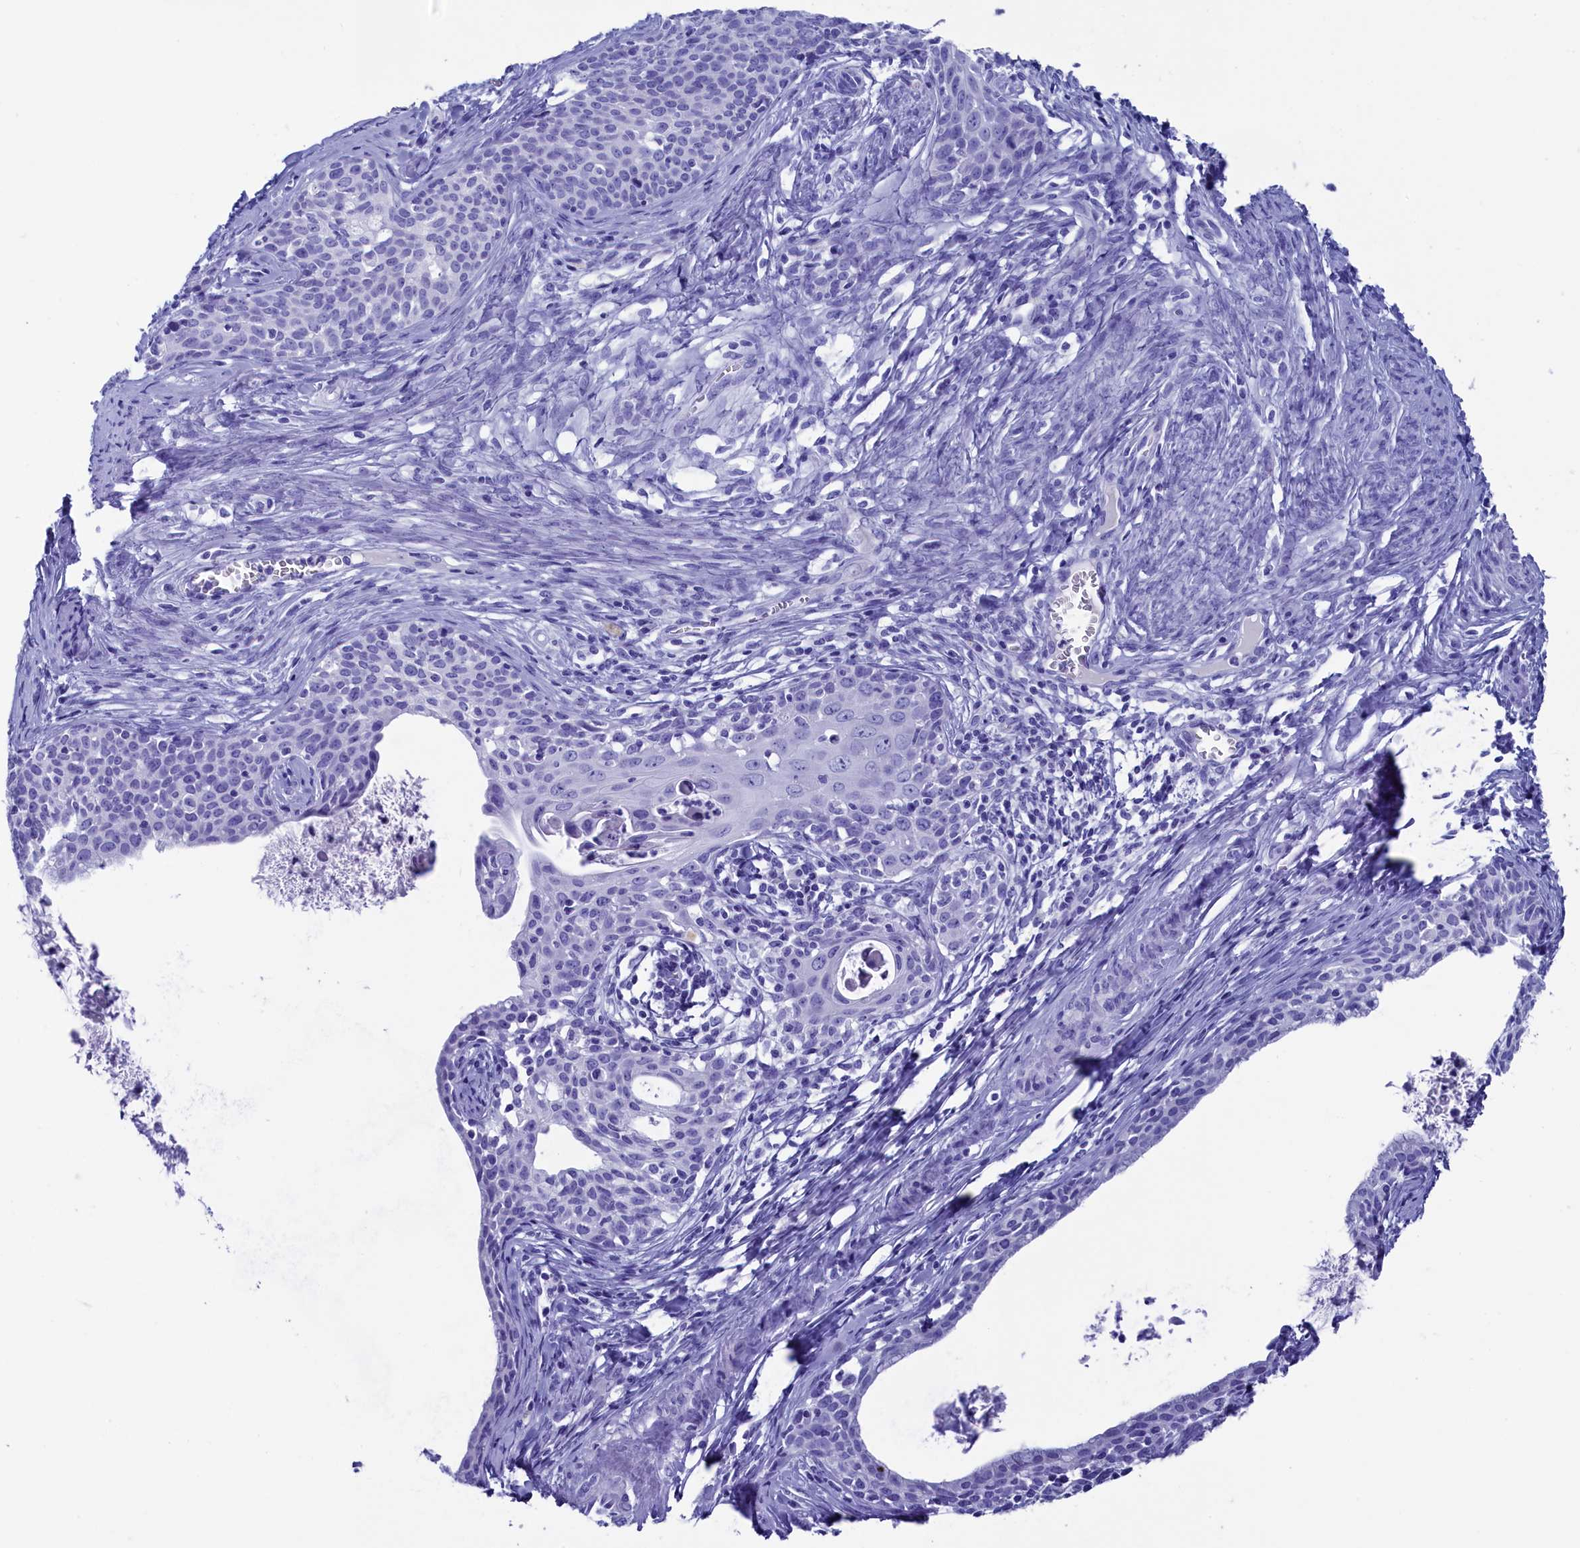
{"staining": {"intensity": "negative", "quantity": "none", "location": "none"}, "tissue": "cervical cancer", "cell_type": "Tumor cells", "image_type": "cancer", "snomed": [{"axis": "morphology", "description": "Squamous cell carcinoma, NOS"}, {"axis": "topography", "description": "Cervix"}], "caption": "Tumor cells are negative for brown protein staining in cervical cancer (squamous cell carcinoma).", "gene": "ANKRD29", "patient": {"sex": "female", "age": 52}}